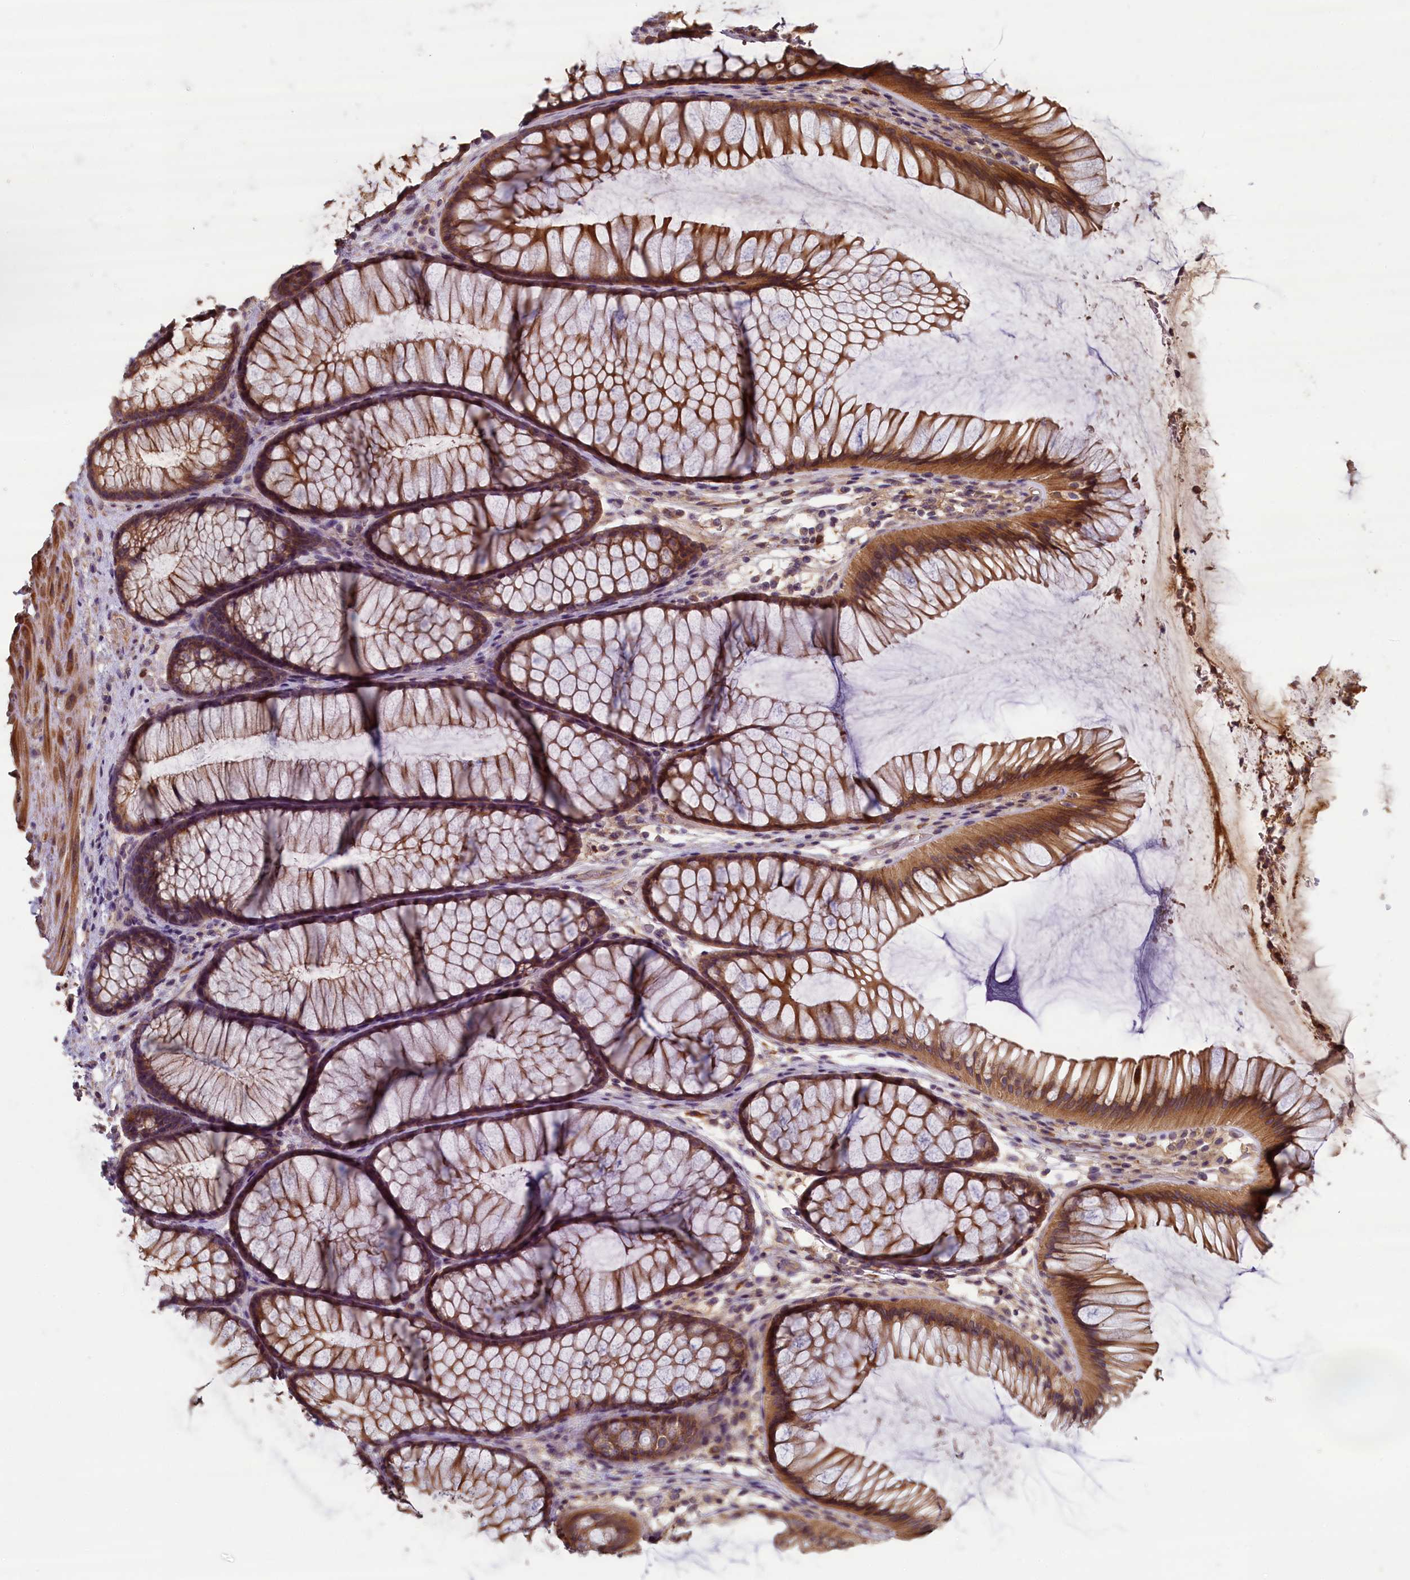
{"staining": {"intensity": "moderate", "quantity": ">75%", "location": "cytoplasmic/membranous"}, "tissue": "colon", "cell_type": "Endothelial cells", "image_type": "normal", "snomed": [{"axis": "morphology", "description": "Normal tissue, NOS"}, {"axis": "topography", "description": "Colon"}], "caption": "Human colon stained for a protein (brown) displays moderate cytoplasmic/membranous positive expression in approximately >75% of endothelial cells.", "gene": "NUDT6", "patient": {"sex": "female", "age": 82}}